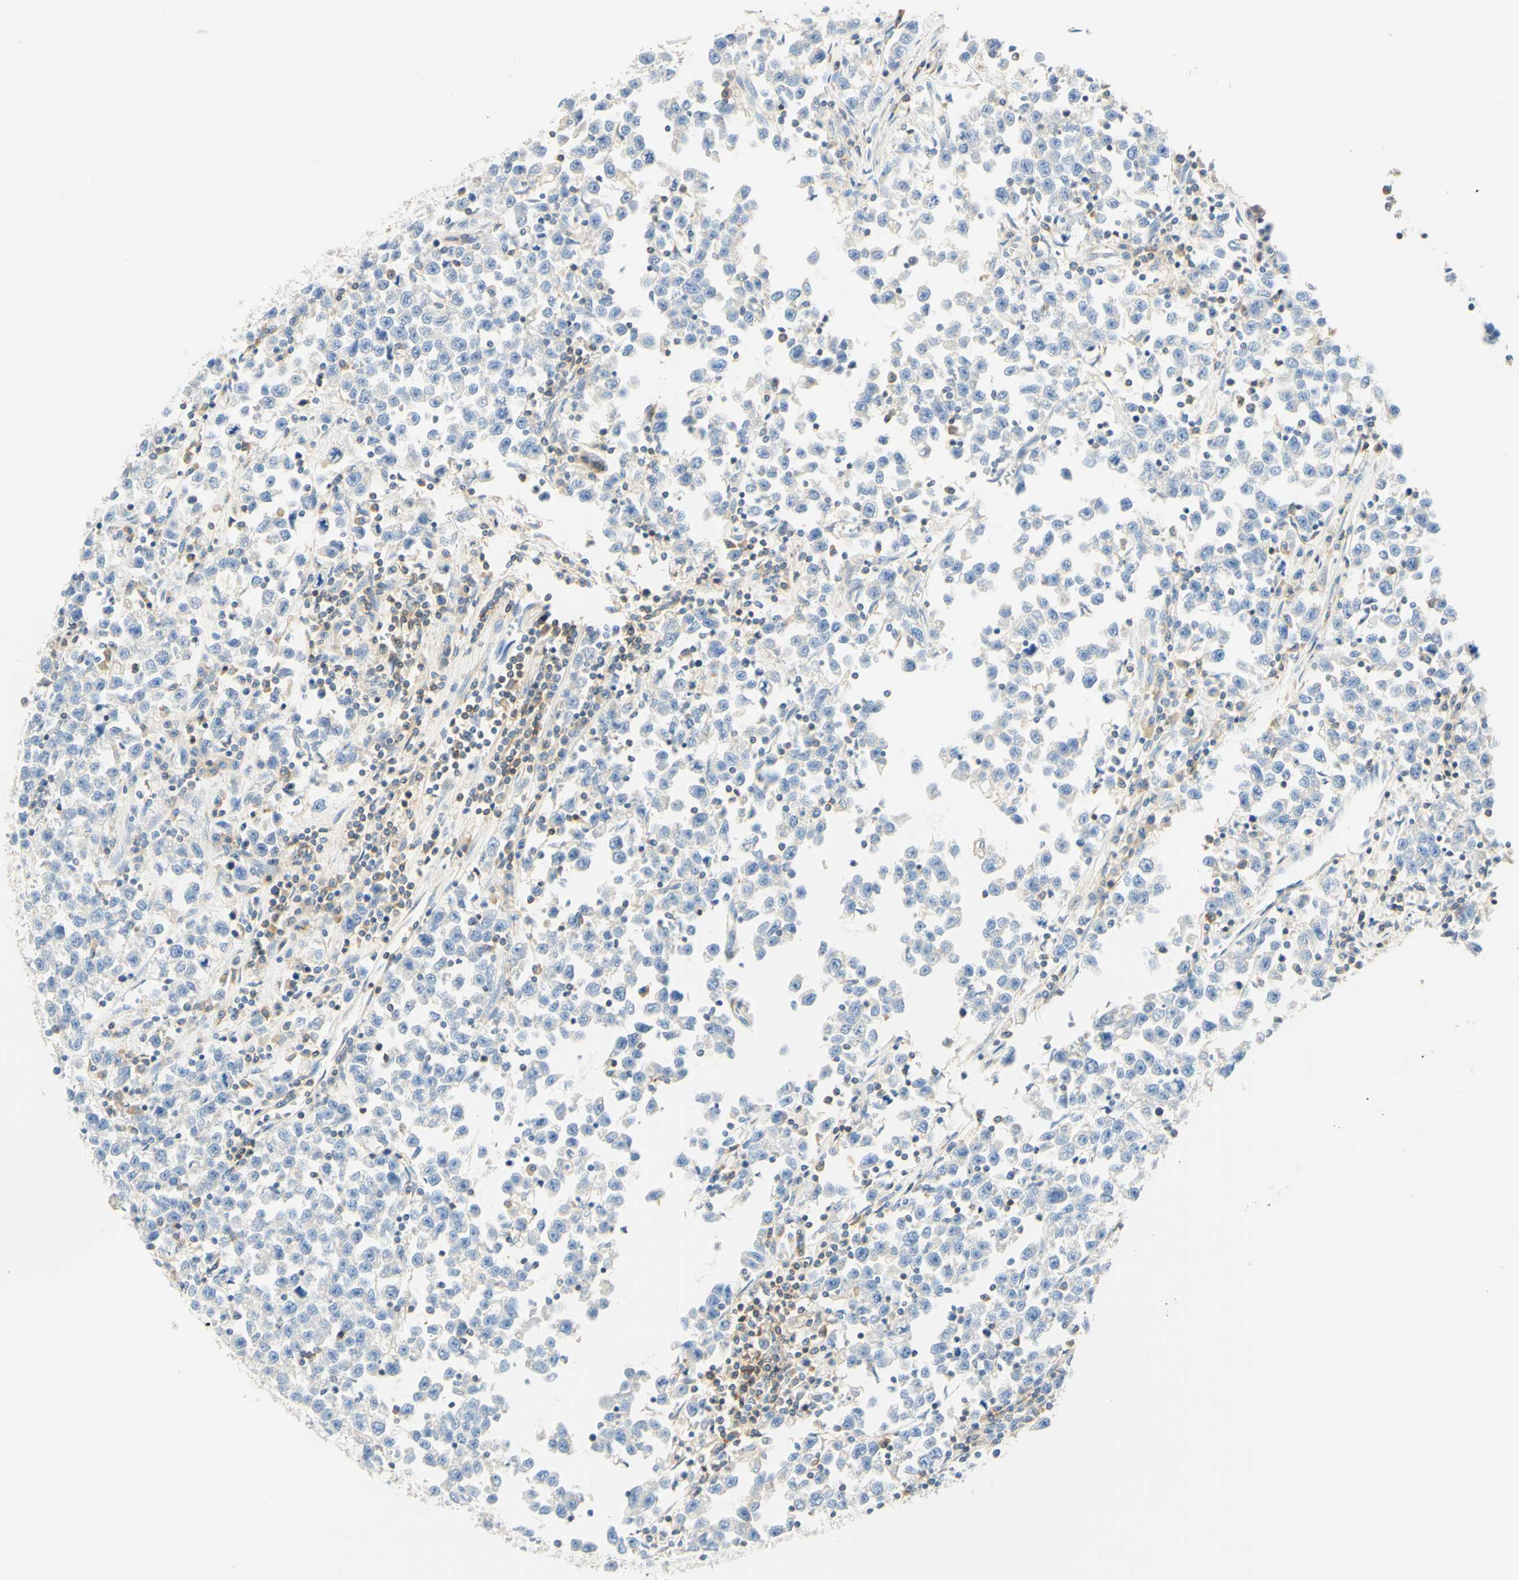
{"staining": {"intensity": "negative", "quantity": "none", "location": "none"}, "tissue": "testis cancer", "cell_type": "Tumor cells", "image_type": "cancer", "snomed": [{"axis": "morphology", "description": "Seminoma, NOS"}, {"axis": "topography", "description": "Testis"}], "caption": "Immunohistochemistry (IHC) of testis cancer displays no staining in tumor cells.", "gene": "LAT", "patient": {"sex": "male", "age": 43}}